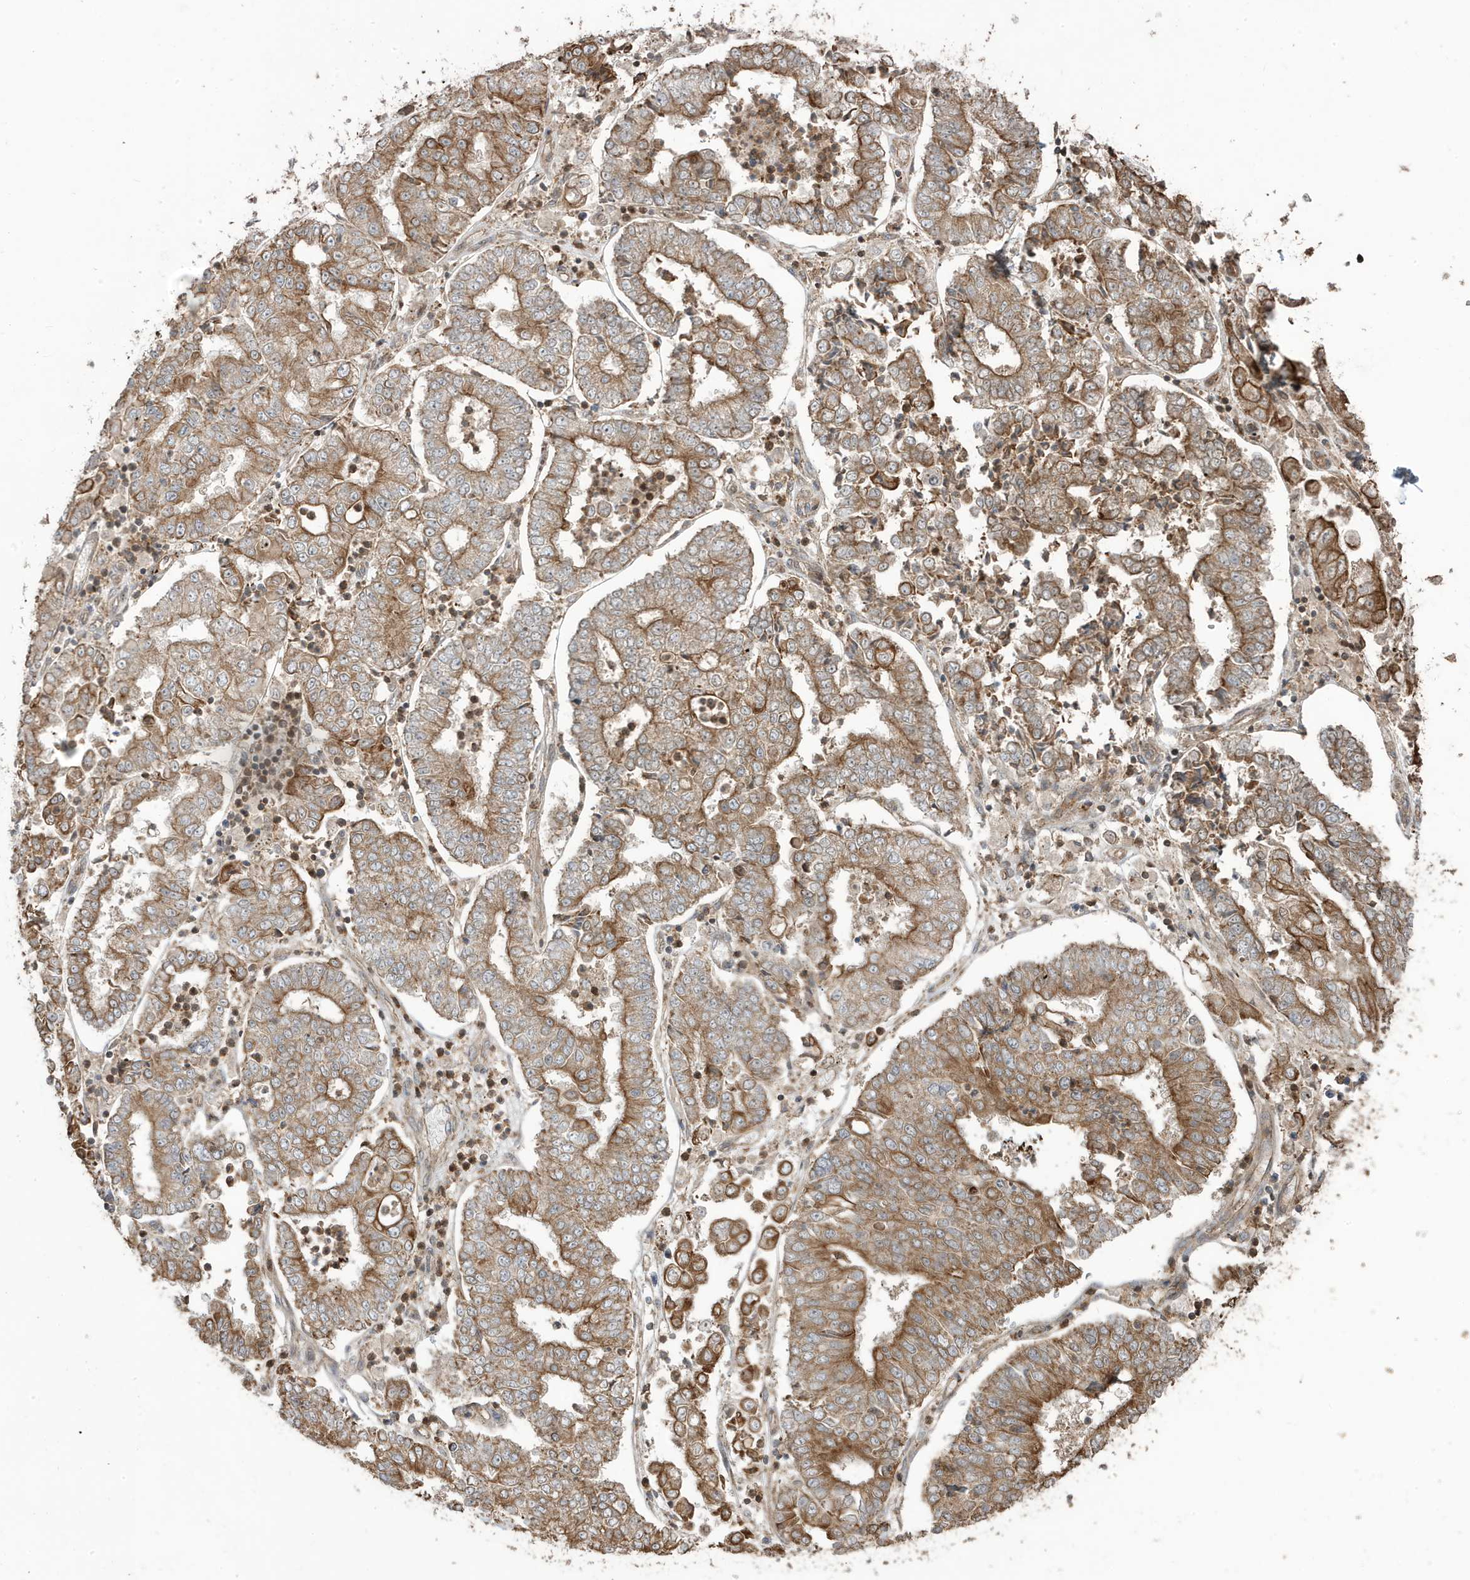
{"staining": {"intensity": "moderate", "quantity": ">75%", "location": "cytoplasmic/membranous"}, "tissue": "stomach cancer", "cell_type": "Tumor cells", "image_type": "cancer", "snomed": [{"axis": "morphology", "description": "Adenocarcinoma, NOS"}, {"axis": "topography", "description": "Stomach"}], "caption": "Immunohistochemistry of adenocarcinoma (stomach) displays medium levels of moderate cytoplasmic/membranous staining in approximately >75% of tumor cells. (DAB = brown stain, brightfield microscopy at high magnification).", "gene": "ASAP1", "patient": {"sex": "male", "age": 76}}